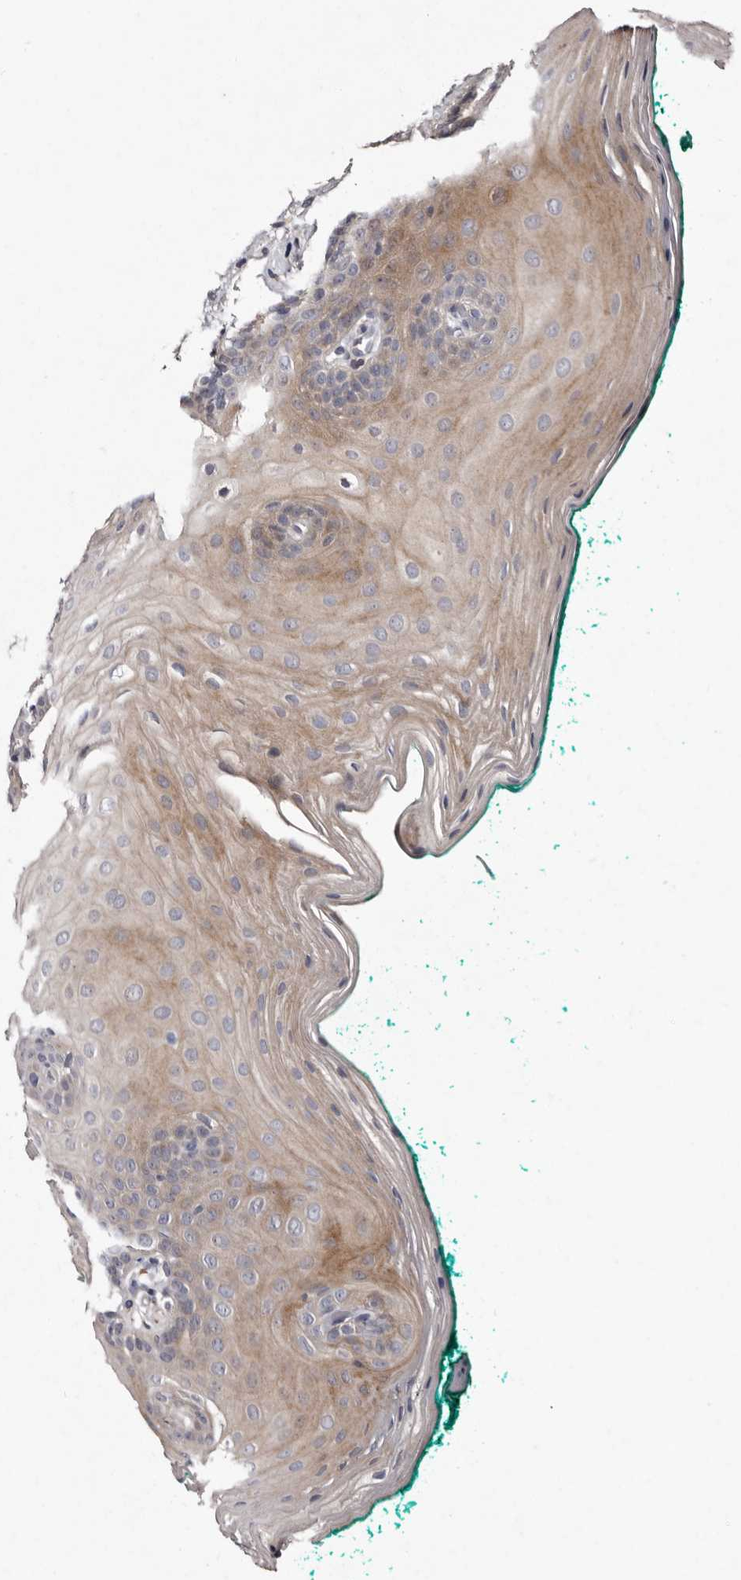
{"staining": {"intensity": "moderate", "quantity": "25%-75%", "location": "cytoplasmic/membranous"}, "tissue": "oral mucosa", "cell_type": "Squamous epithelial cells", "image_type": "normal", "snomed": [{"axis": "morphology", "description": "Normal tissue, NOS"}, {"axis": "topography", "description": "Oral tissue"}], "caption": "Protein expression analysis of benign oral mucosa displays moderate cytoplasmic/membranous positivity in approximately 25%-75% of squamous epithelial cells. The staining was performed using DAB, with brown indicating positive protein expression. Nuclei are stained blue with hematoxylin.", "gene": "DNPH1", "patient": {"sex": "male", "age": 58}}